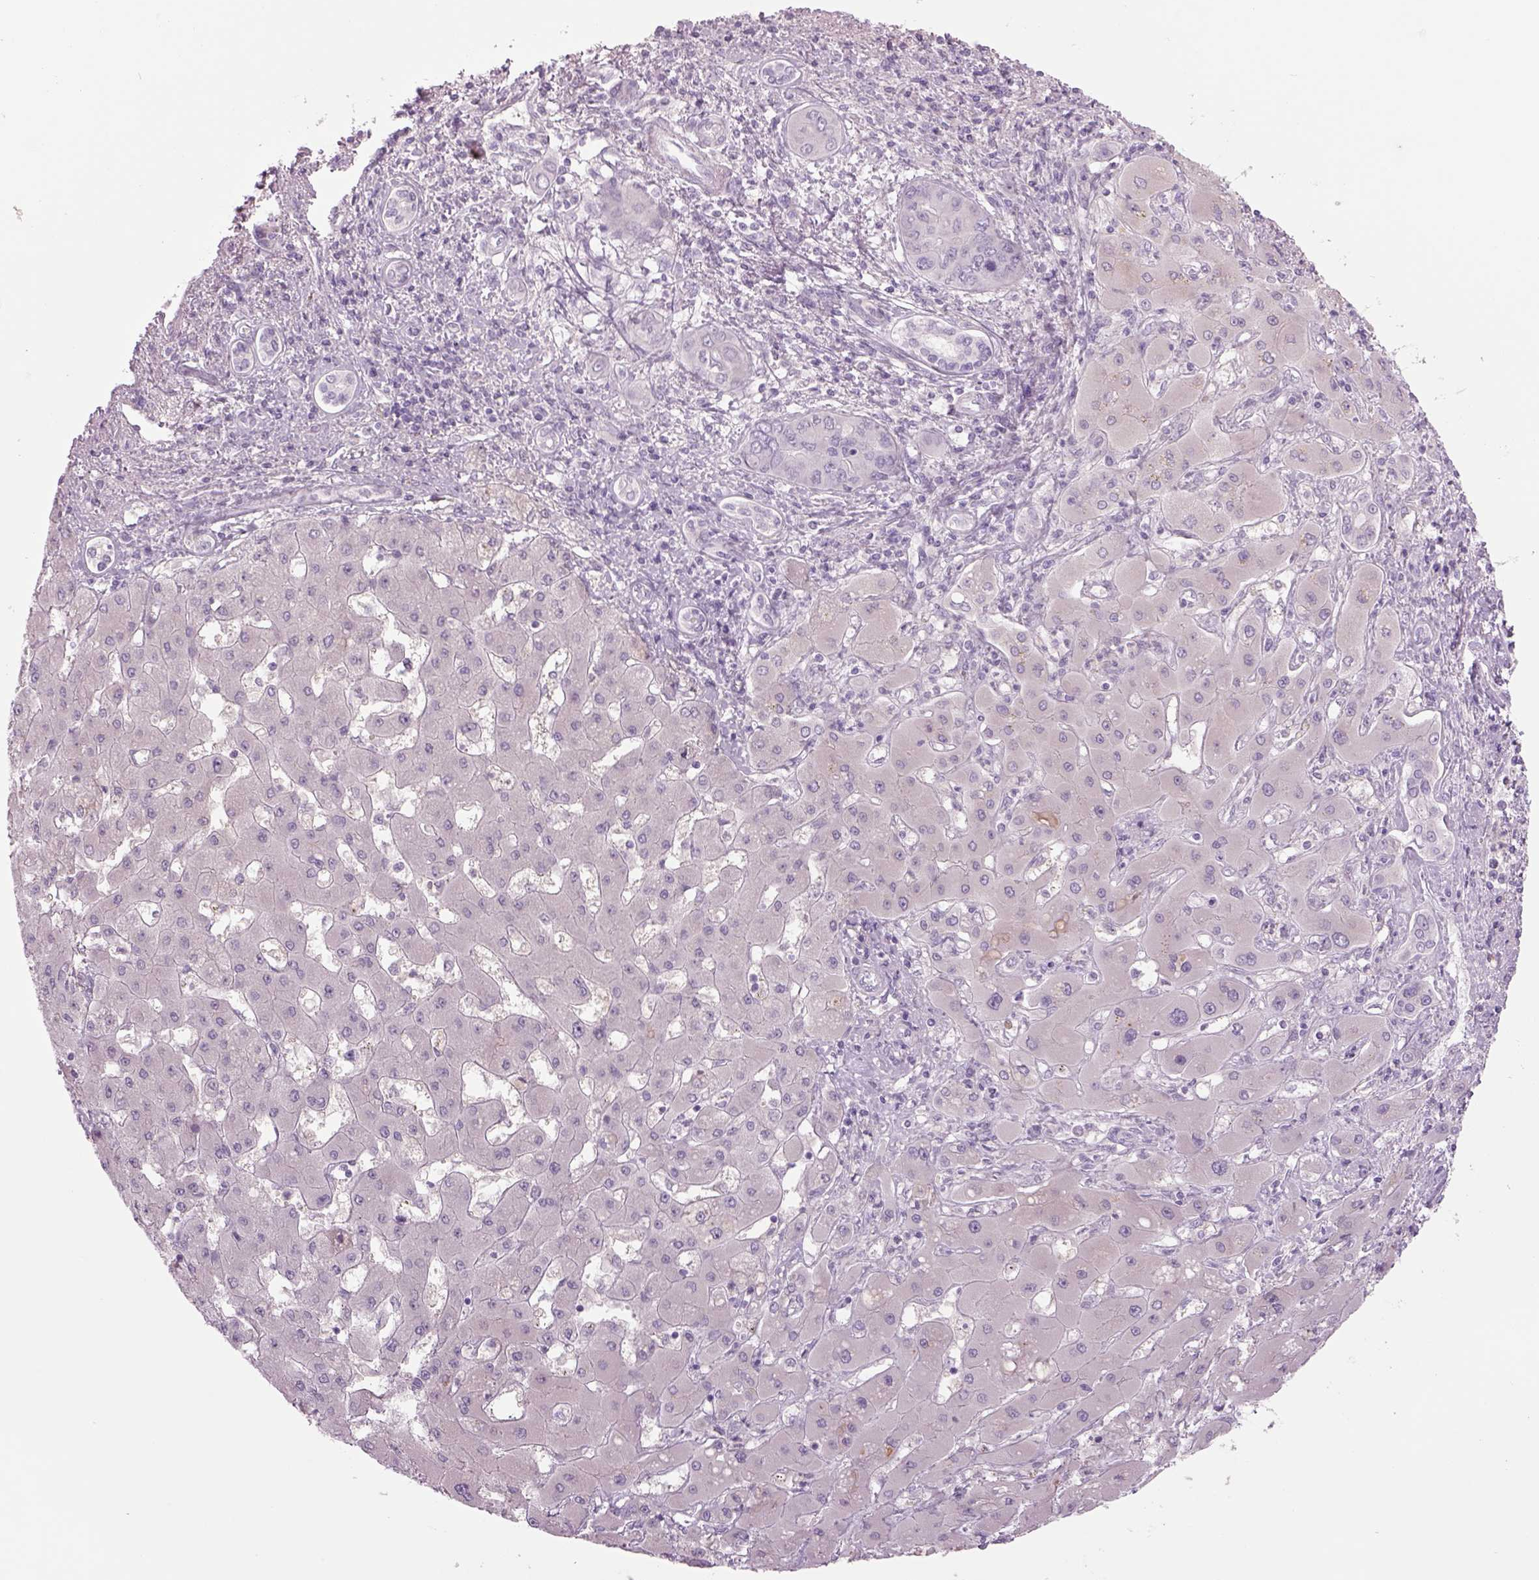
{"staining": {"intensity": "negative", "quantity": "none", "location": "none"}, "tissue": "liver cancer", "cell_type": "Tumor cells", "image_type": "cancer", "snomed": [{"axis": "morphology", "description": "Cholangiocarcinoma"}, {"axis": "topography", "description": "Liver"}], "caption": "There is no significant staining in tumor cells of liver cancer. (DAB (3,3'-diaminobenzidine) immunohistochemistry visualized using brightfield microscopy, high magnification).", "gene": "MDH1B", "patient": {"sex": "male", "age": 67}}